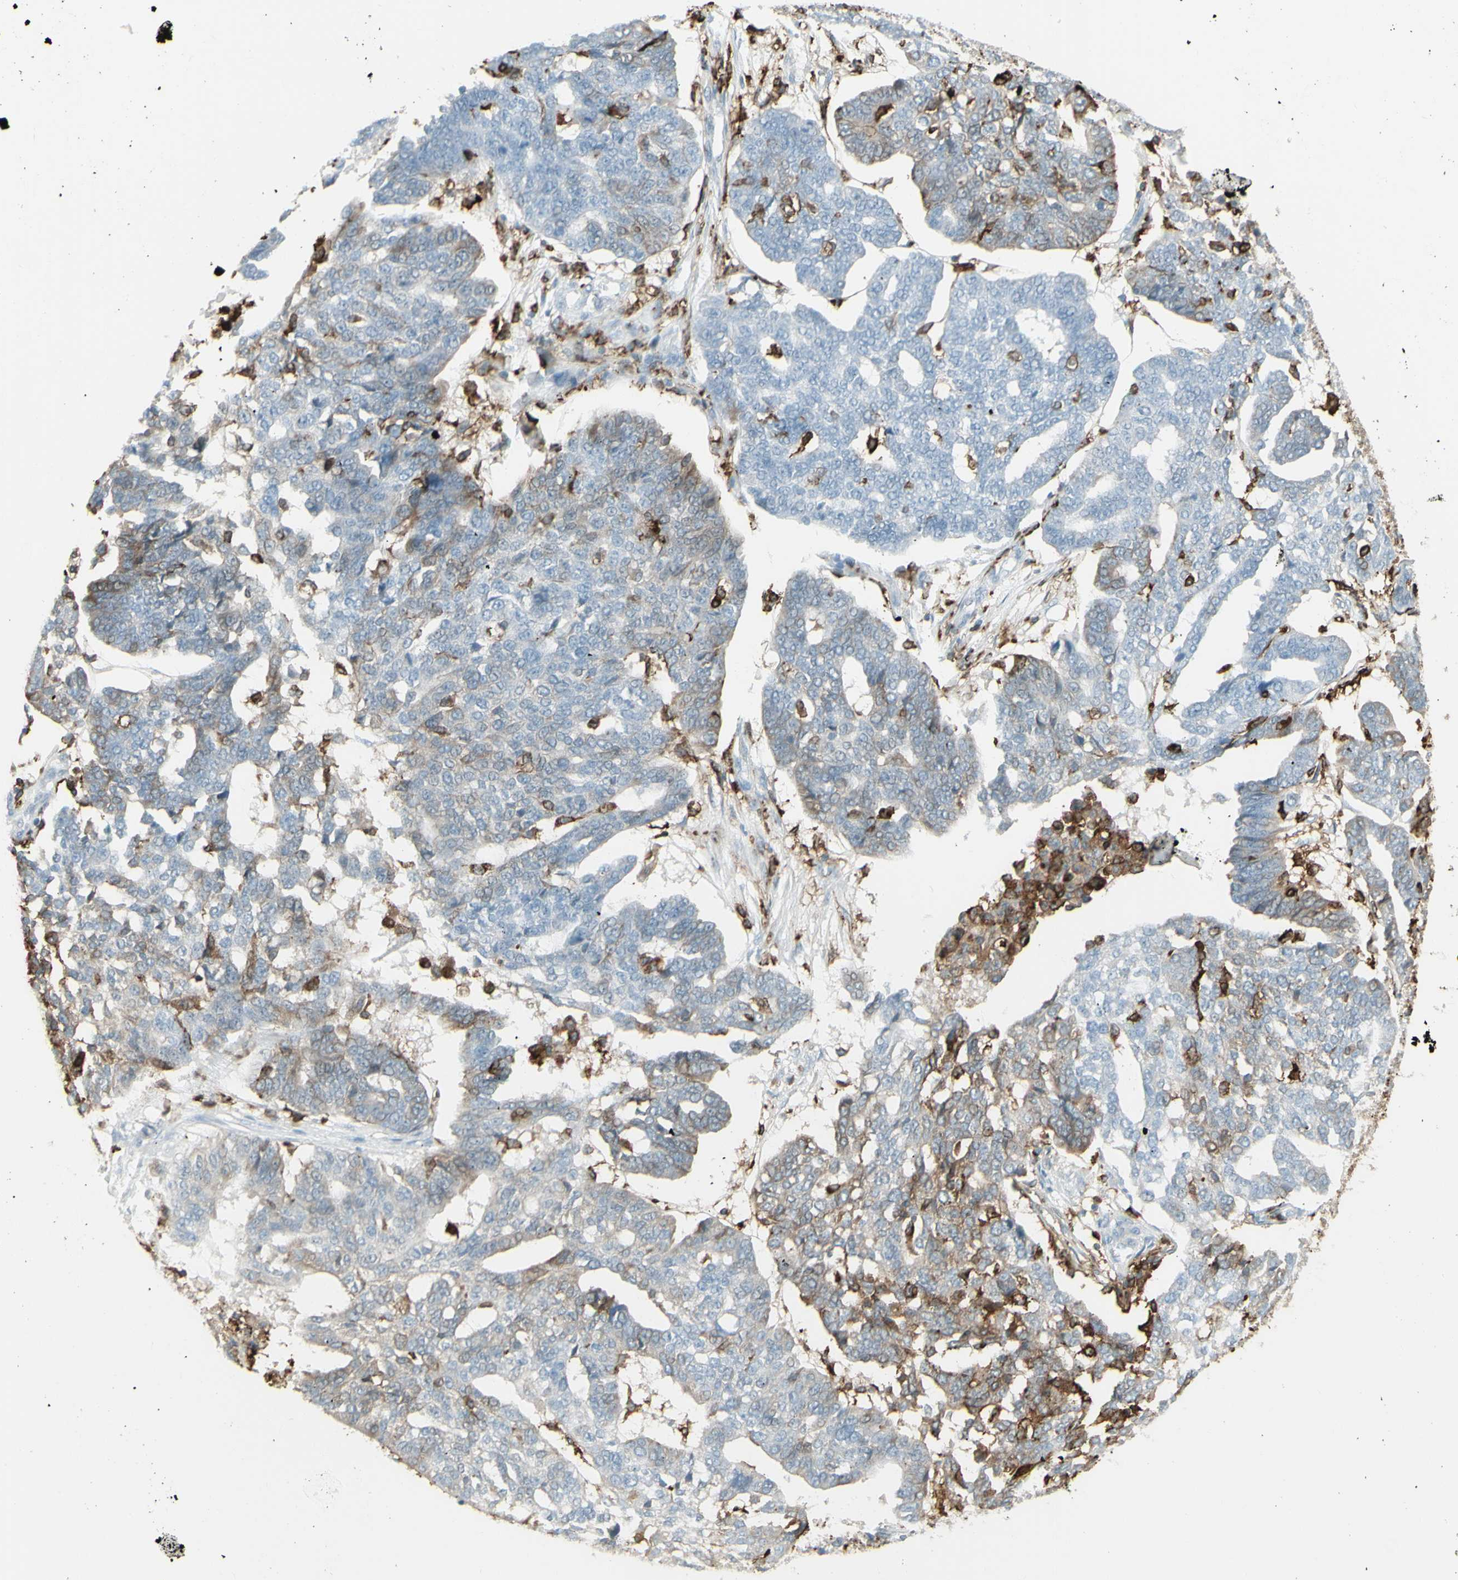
{"staining": {"intensity": "weak", "quantity": "<25%", "location": "cytoplasmic/membranous"}, "tissue": "ovarian cancer", "cell_type": "Tumor cells", "image_type": "cancer", "snomed": [{"axis": "morphology", "description": "Cystadenocarcinoma, serous, NOS"}, {"axis": "topography", "description": "Ovary"}], "caption": "Immunohistochemistry of ovarian cancer displays no expression in tumor cells.", "gene": "HLA-DPB1", "patient": {"sex": "female", "age": 59}}